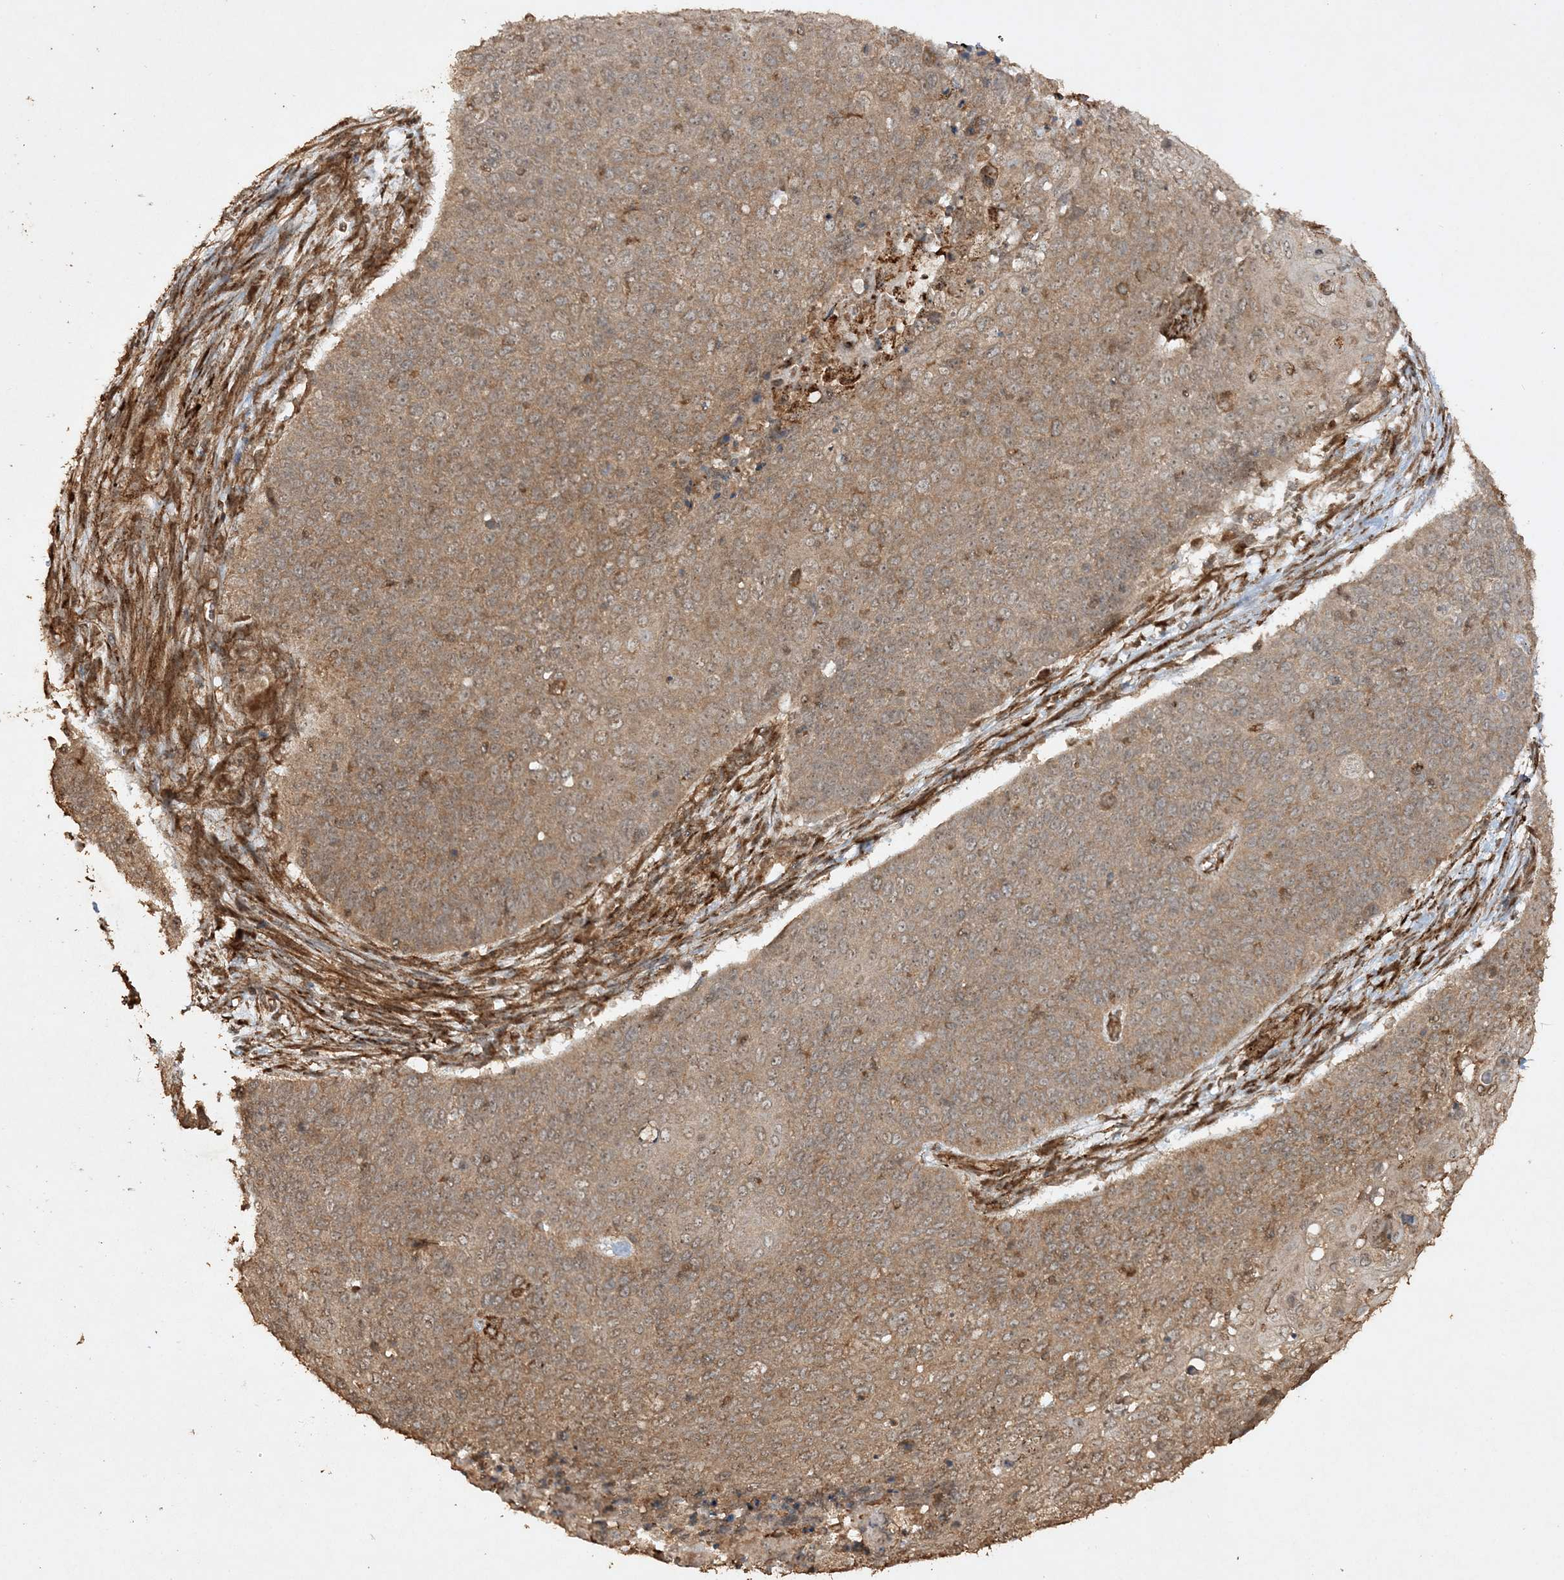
{"staining": {"intensity": "moderate", "quantity": ">75%", "location": "cytoplasmic/membranous"}, "tissue": "cervical cancer", "cell_type": "Tumor cells", "image_type": "cancer", "snomed": [{"axis": "morphology", "description": "Squamous cell carcinoma, NOS"}, {"axis": "topography", "description": "Cervix"}], "caption": "Moderate cytoplasmic/membranous staining for a protein is seen in approximately >75% of tumor cells of cervical cancer (squamous cell carcinoma) using immunohistochemistry (IHC).", "gene": "AVPI1", "patient": {"sex": "female", "age": 39}}